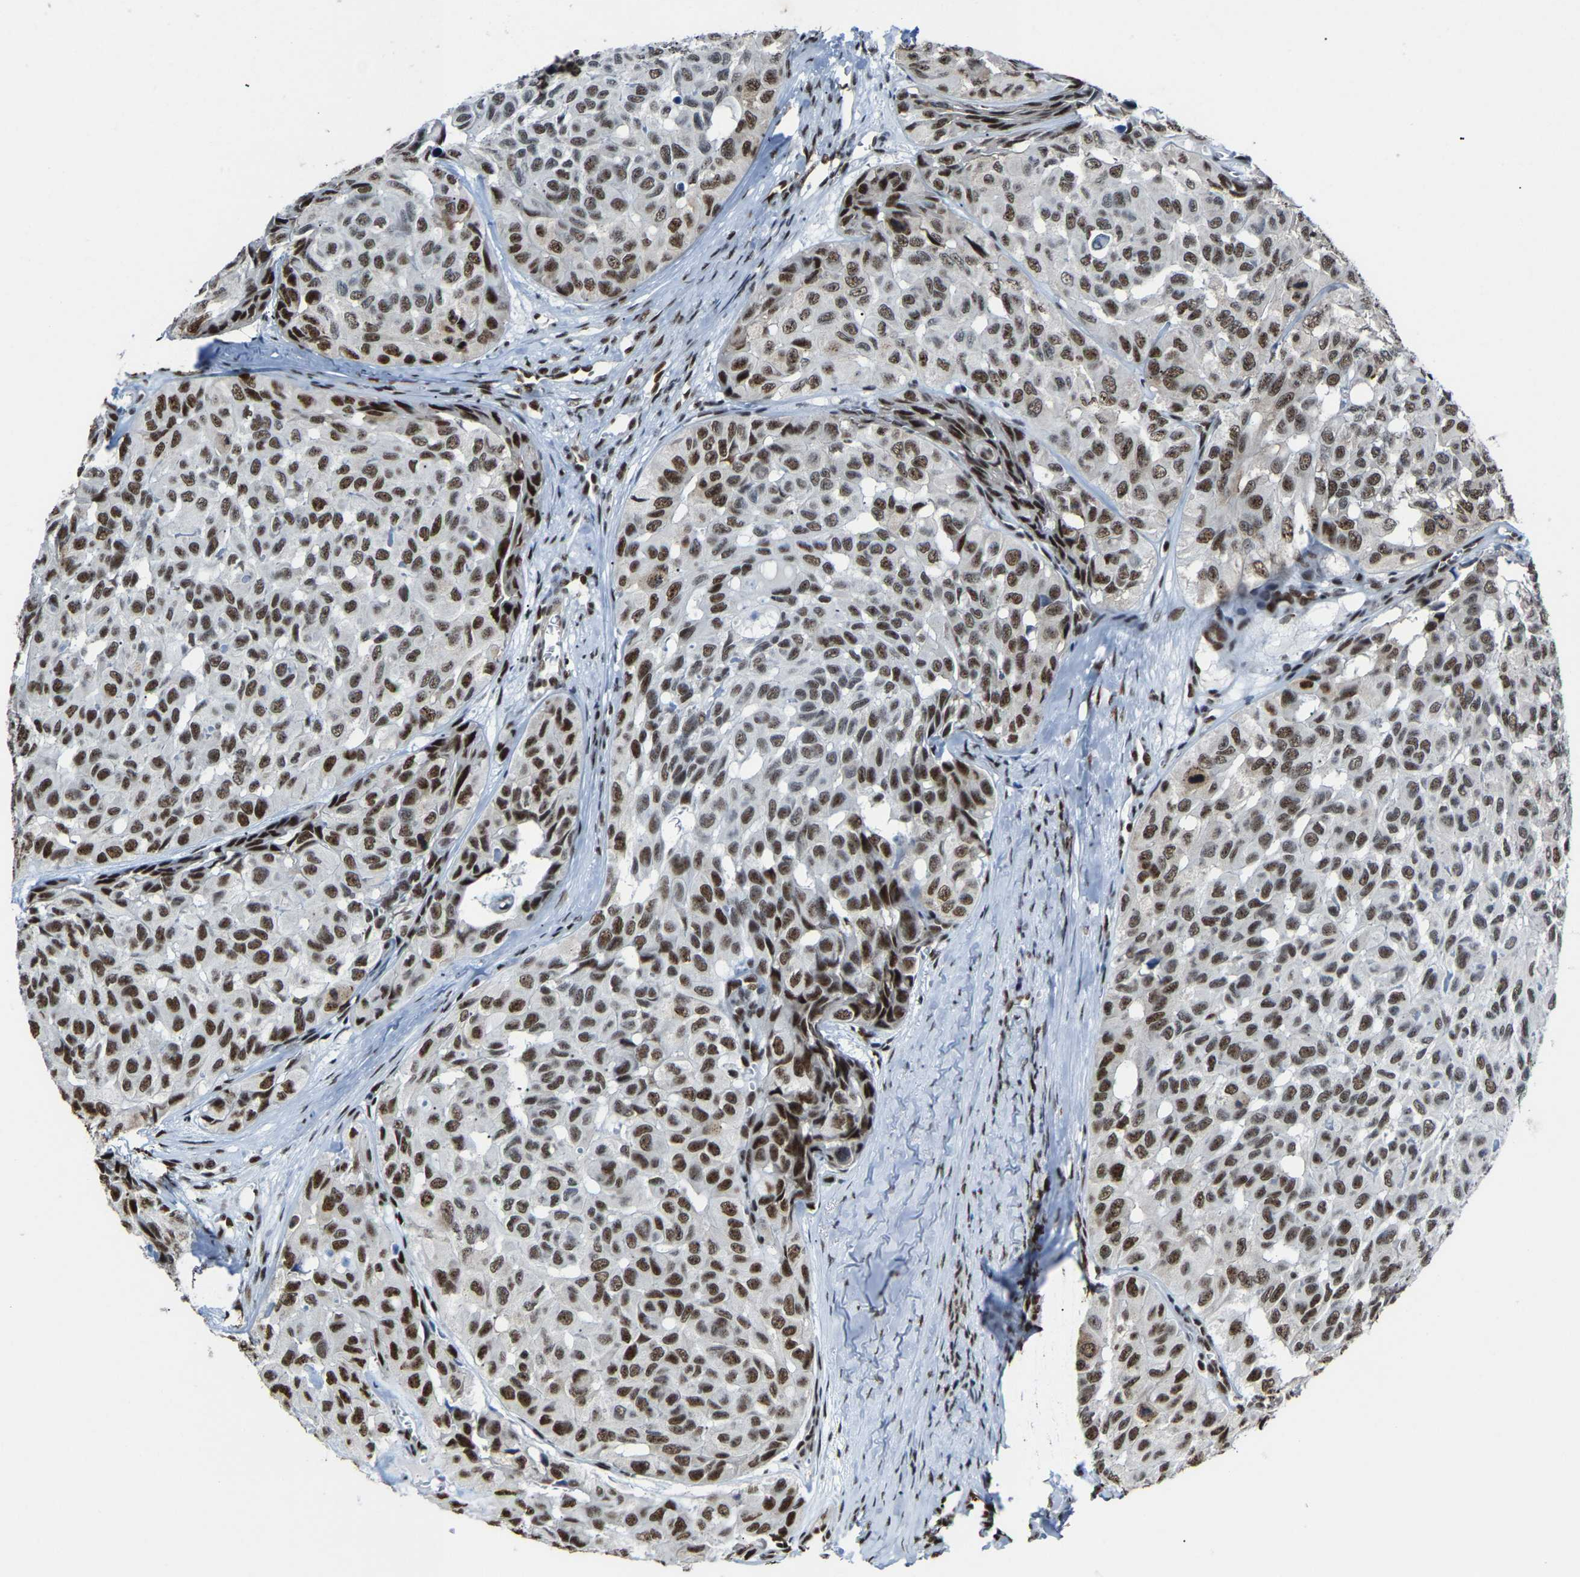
{"staining": {"intensity": "moderate", "quantity": "25%-75%", "location": "nuclear"}, "tissue": "head and neck cancer", "cell_type": "Tumor cells", "image_type": "cancer", "snomed": [{"axis": "morphology", "description": "Adenocarcinoma, NOS"}, {"axis": "topography", "description": "Salivary gland, NOS"}, {"axis": "topography", "description": "Head-Neck"}], "caption": "Protein positivity by immunohistochemistry (IHC) exhibits moderate nuclear positivity in approximately 25%-75% of tumor cells in head and neck cancer (adenocarcinoma).", "gene": "DDX5", "patient": {"sex": "female", "age": 76}}